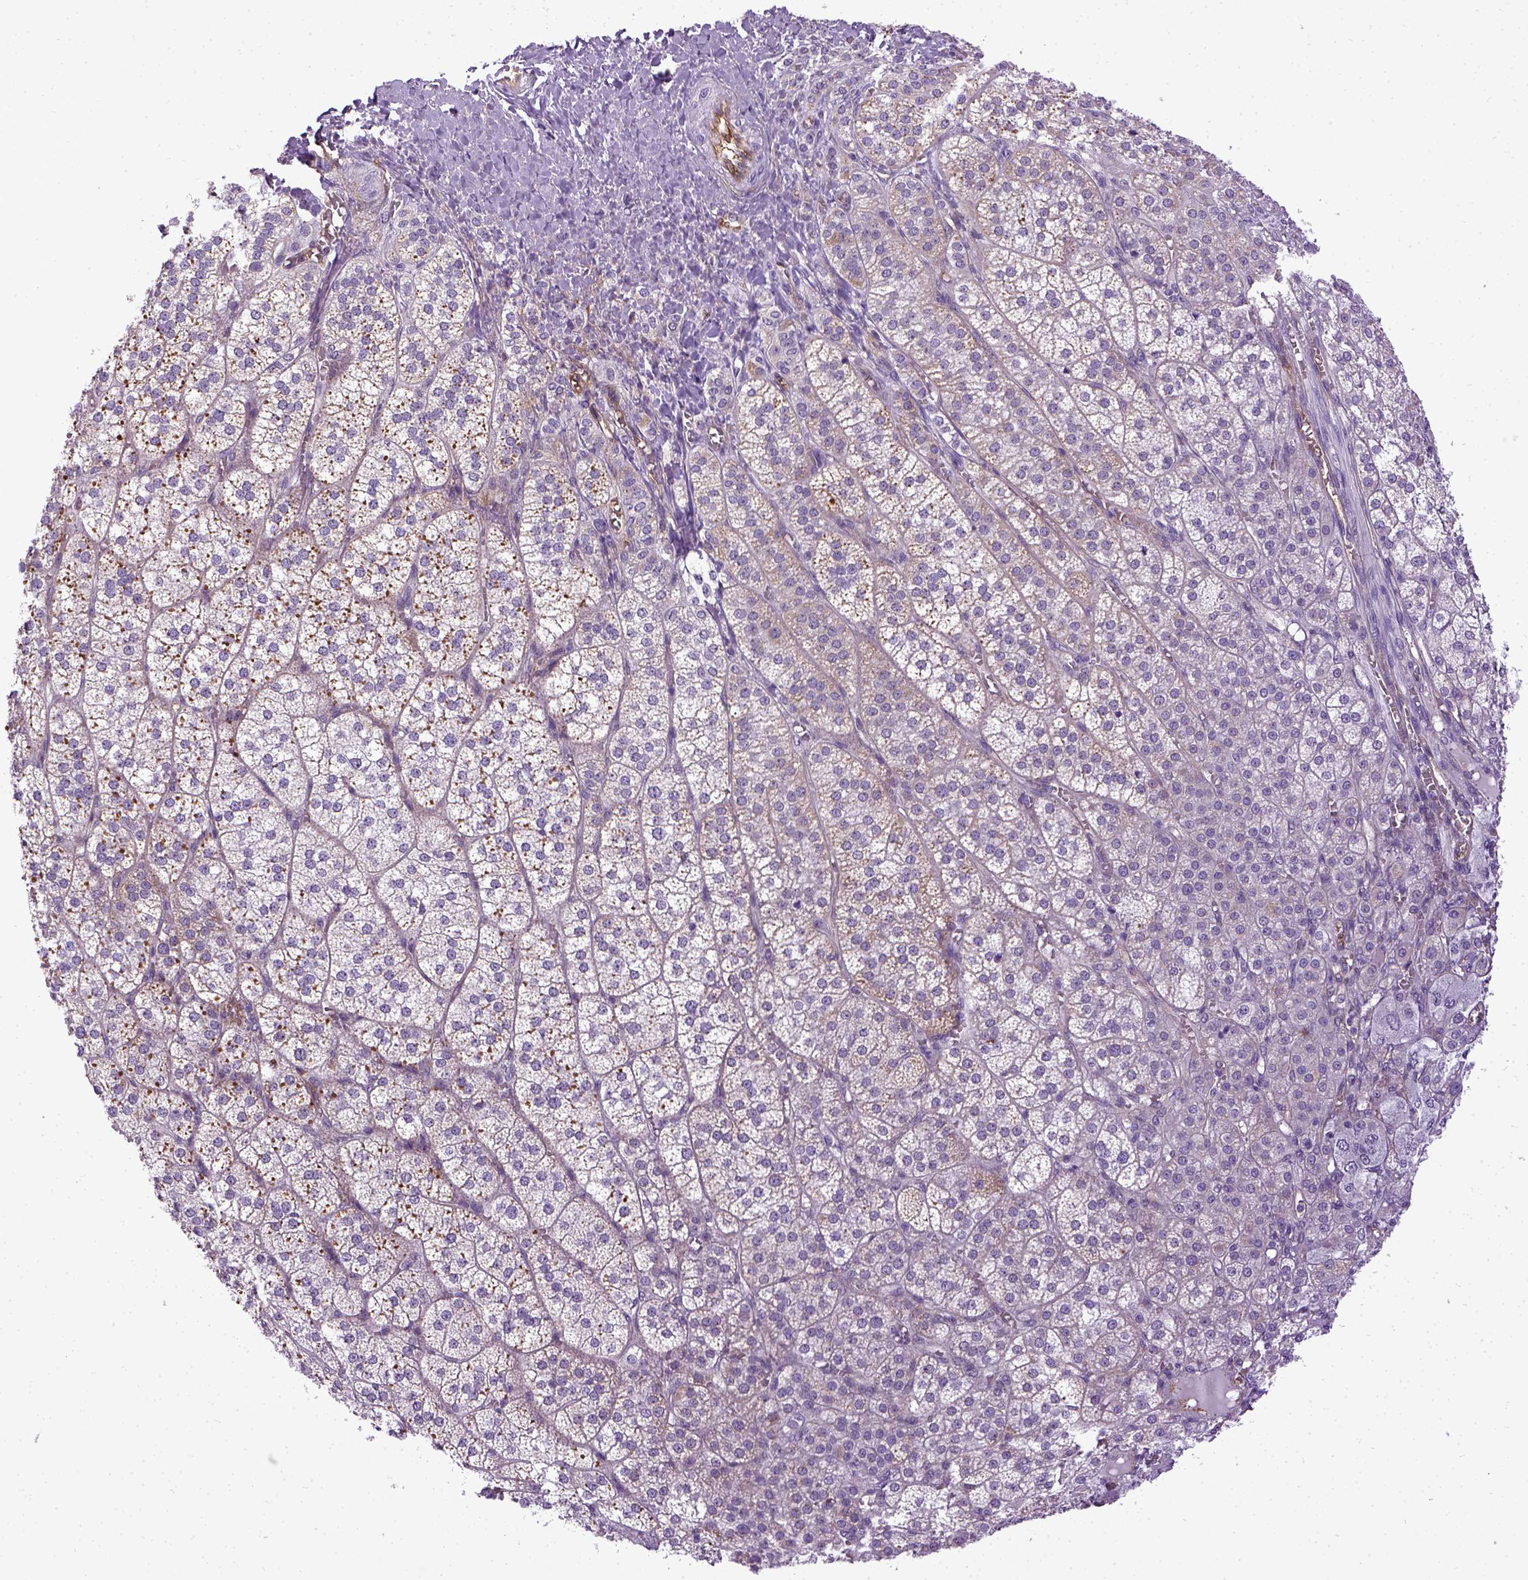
{"staining": {"intensity": "moderate", "quantity": "<25%", "location": "cytoplasmic/membranous"}, "tissue": "adrenal gland", "cell_type": "Glandular cells", "image_type": "normal", "snomed": [{"axis": "morphology", "description": "Normal tissue, NOS"}, {"axis": "topography", "description": "Adrenal gland"}], "caption": "Protein expression analysis of unremarkable adrenal gland demonstrates moderate cytoplasmic/membranous staining in approximately <25% of glandular cells.", "gene": "ENG", "patient": {"sex": "female", "age": 60}}